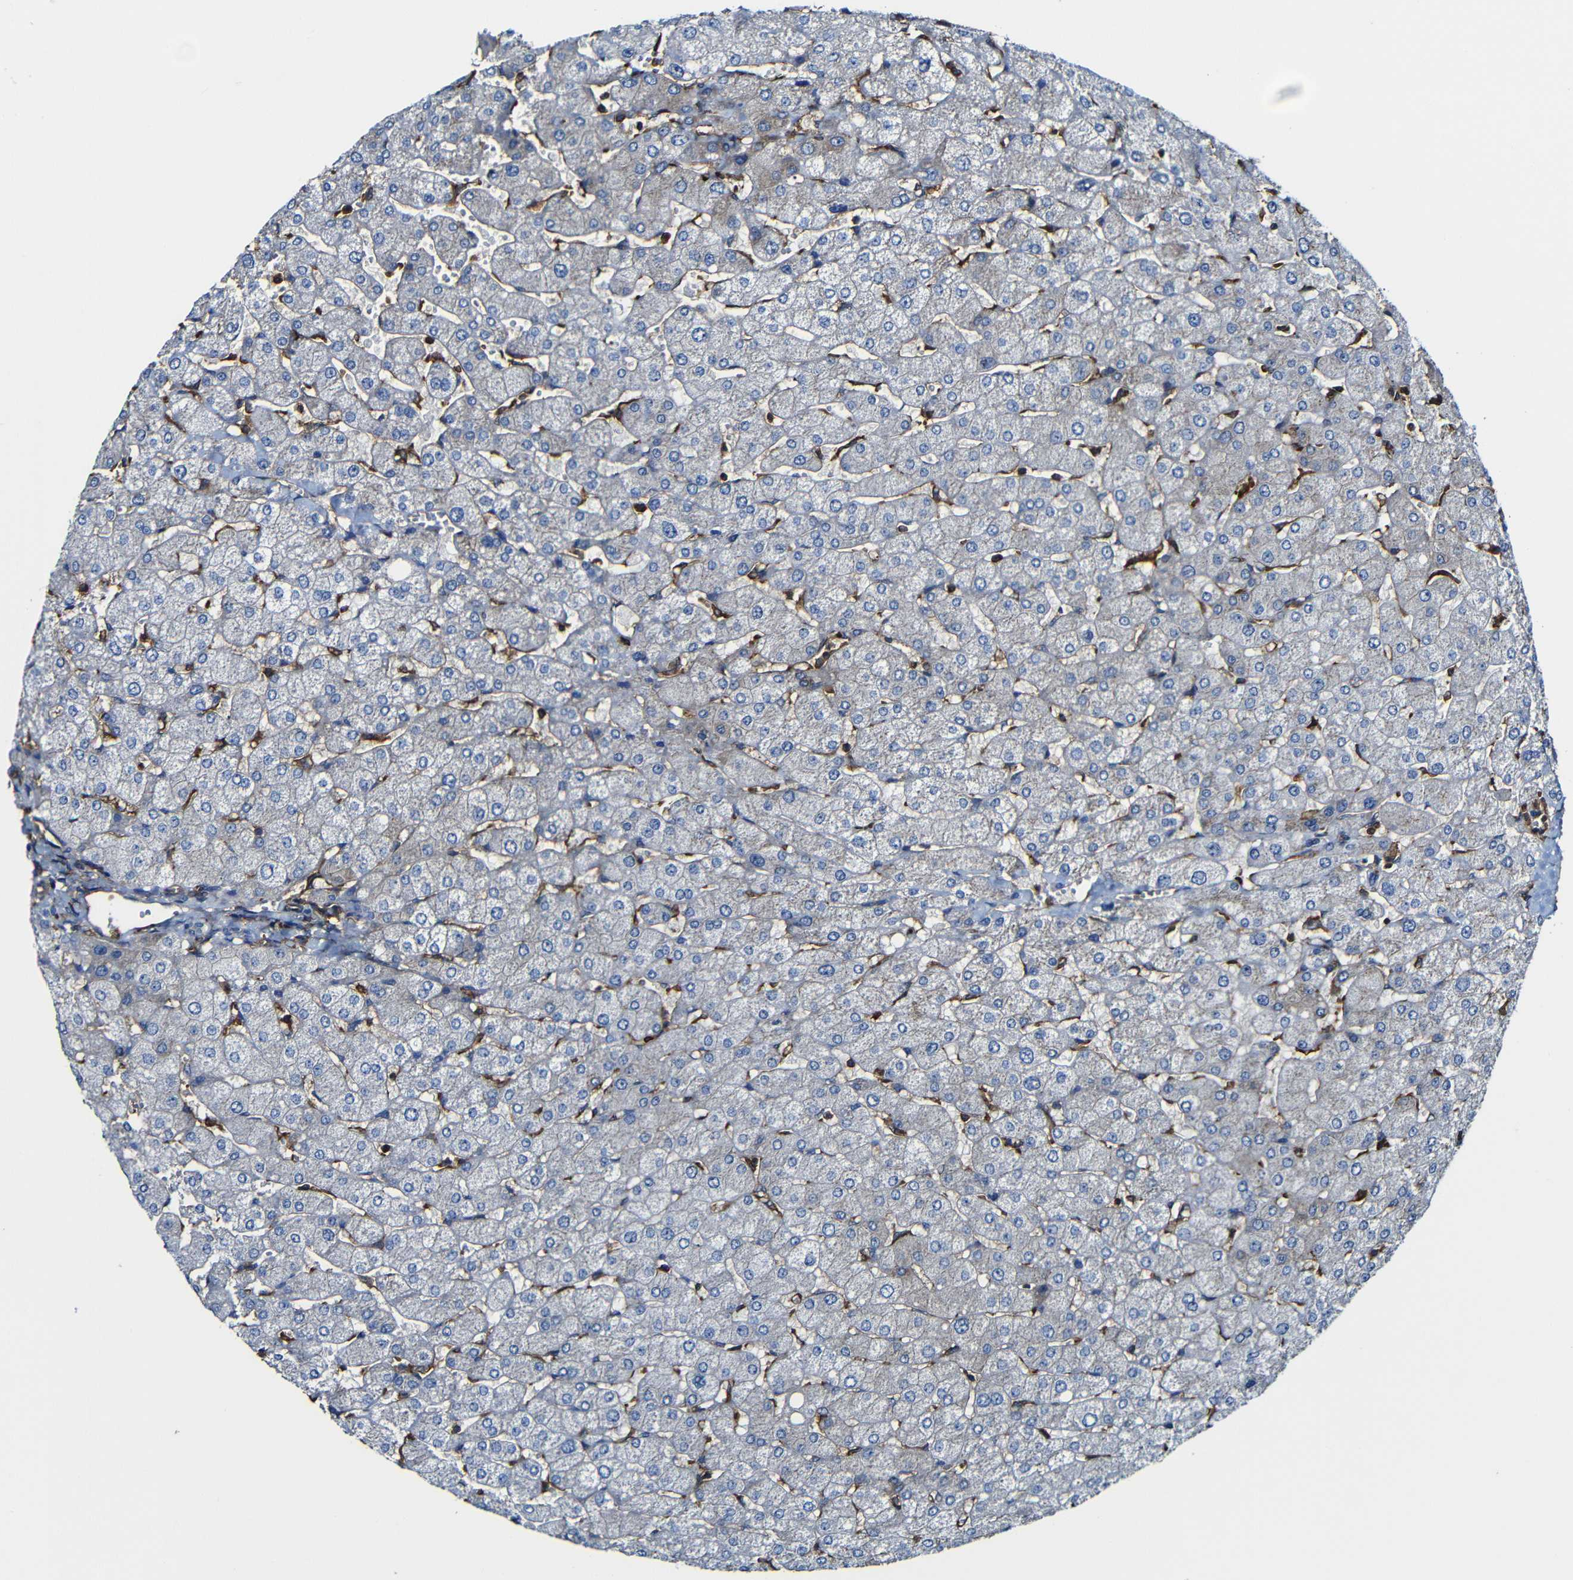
{"staining": {"intensity": "negative", "quantity": "none", "location": "none"}, "tissue": "liver", "cell_type": "Cholangiocytes", "image_type": "normal", "snomed": [{"axis": "morphology", "description": "Normal tissue, NOS"}, {"axis": "topography", "description": "Liver"}], "caption": "DAB immunohistochemical staining of normal liver shows no significant positivity in cholangiocytes.", "gene": "MSN", "patient": {"sex": "male", "age": 55}}